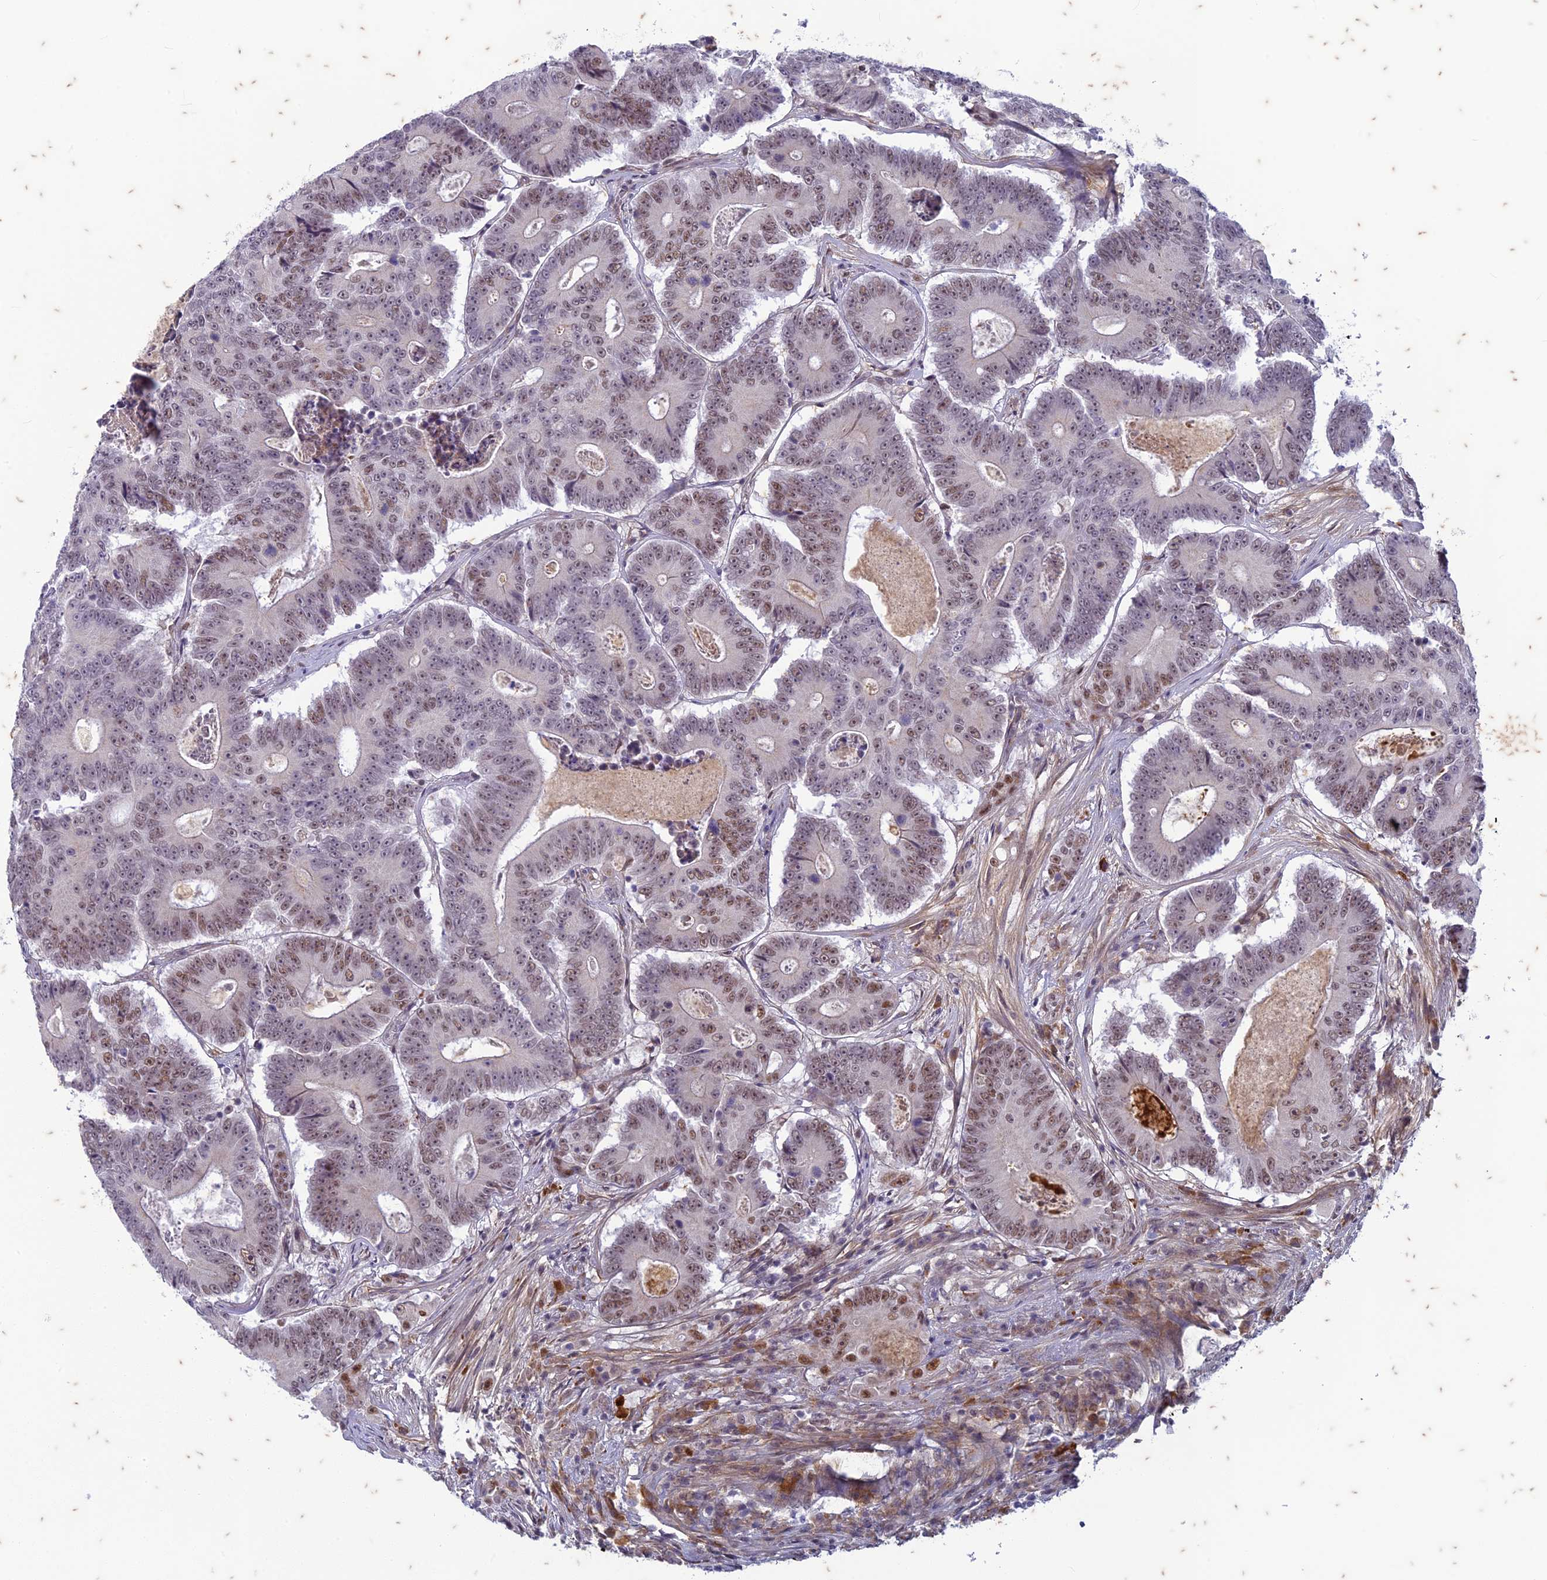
{"staining": {"intensity": "moderate", "quantity": "25%-75%", "location": "nuclear"}, "tissue": "colorectal cancer", "cell_type": "Tumor cells", "image_type": "cancer", "snomed": [{"axis": "morphology", "description": "Adenocarcinoma, NOS"}, {"axis": "topography", "description": "Colon"}], "caption": "The immunohistochemical stain labels moderate nuclear staining in tumor cells of colorectal cancer tissue.", "gene": "PABPN1L", "patient": {"sex": "male", "age": 83}}